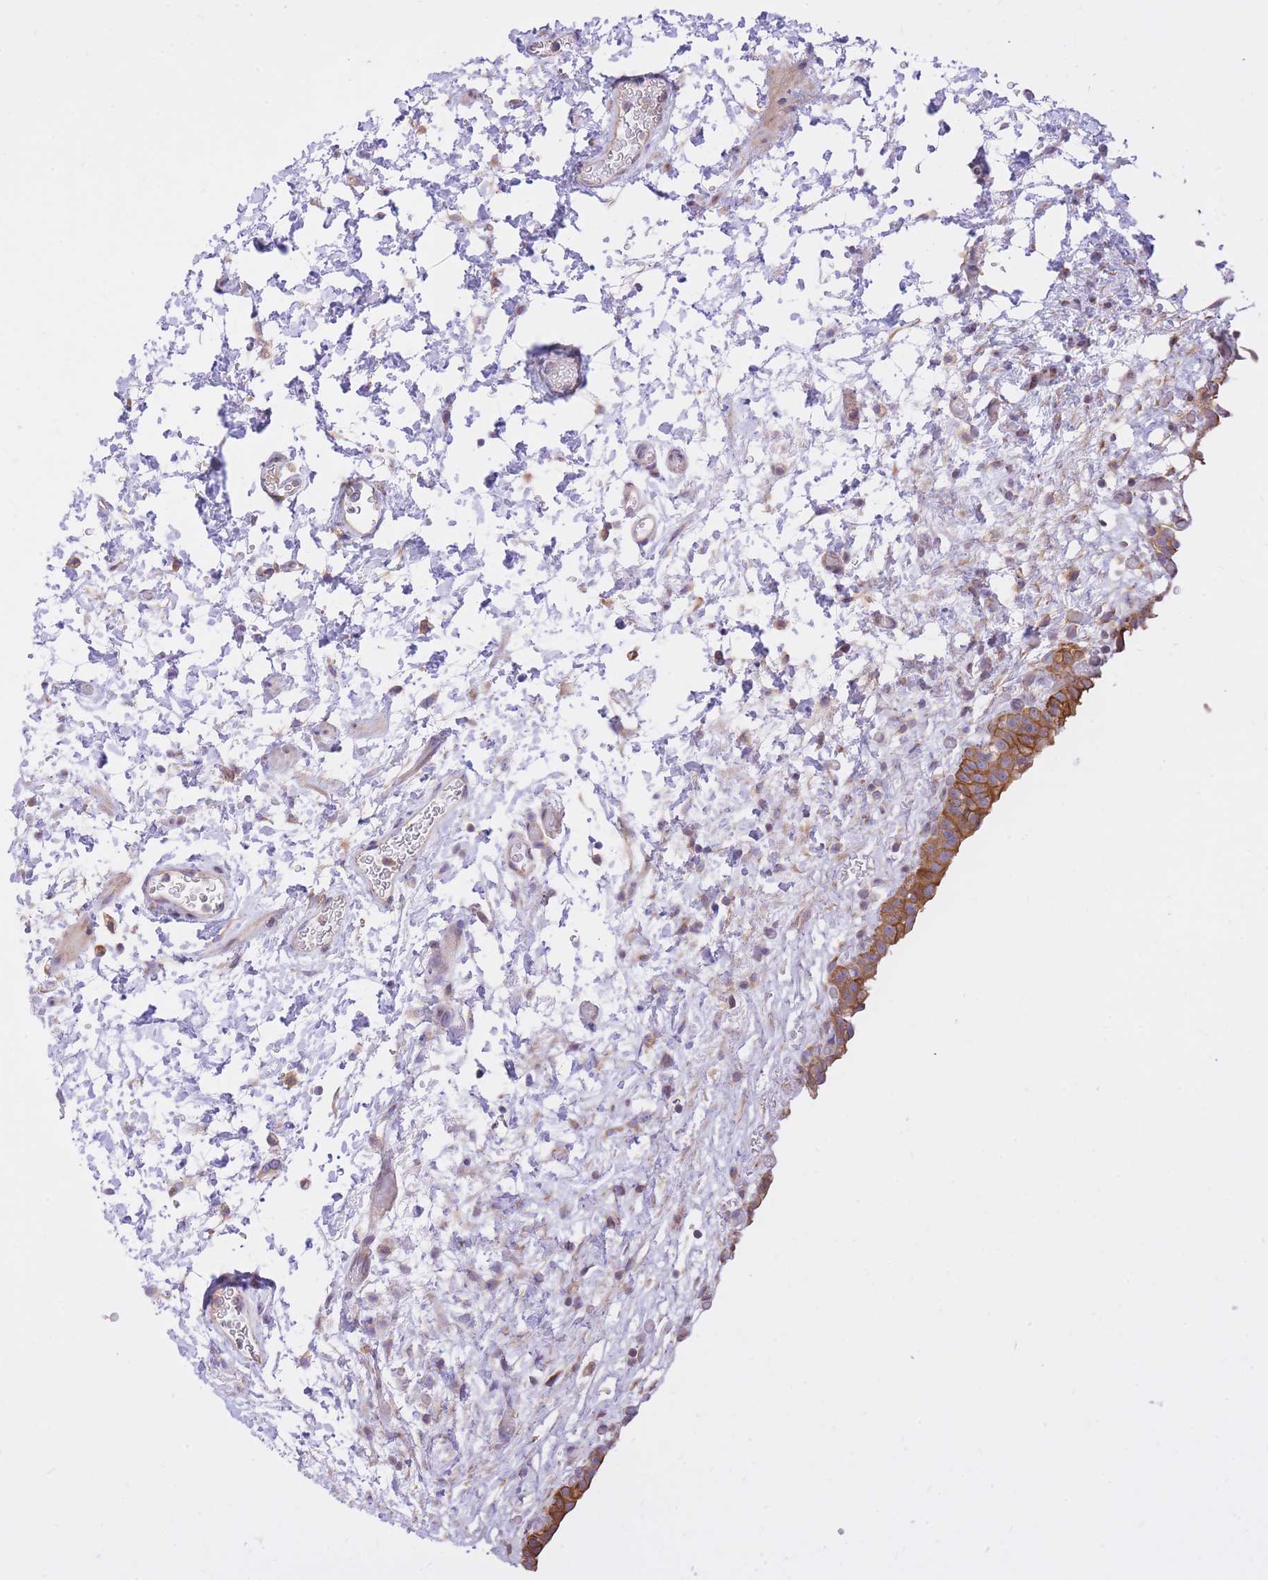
{"staining": {"intensity": "moderate", "quantity": ">75%", "location": "cytoplasmic/membranous"}, "tissue": "urinary bladder", "cell_type": "Urothelial cells", "image_type": "normal", "snomed": [{"axis": "morphology", "description": "Normal tissue, NOS"}, {"axis": "topography", "description": "Urinary bladder"}], "caption": "High-magnification brightfield microscopy of normal urinary bladder stained with DAB (3,3'-diaminobenzidine) (brown) and counterstained with hematoxylin (blue). urothelial cells exhibit moderate cytoplasmic/membranous staining is present in about>75% of cells. Ihc stains the protein of interest in brown and the nuclei are stained blue.", "gene": "GBP7", "patient": {"sex": "male", "age": 69}}